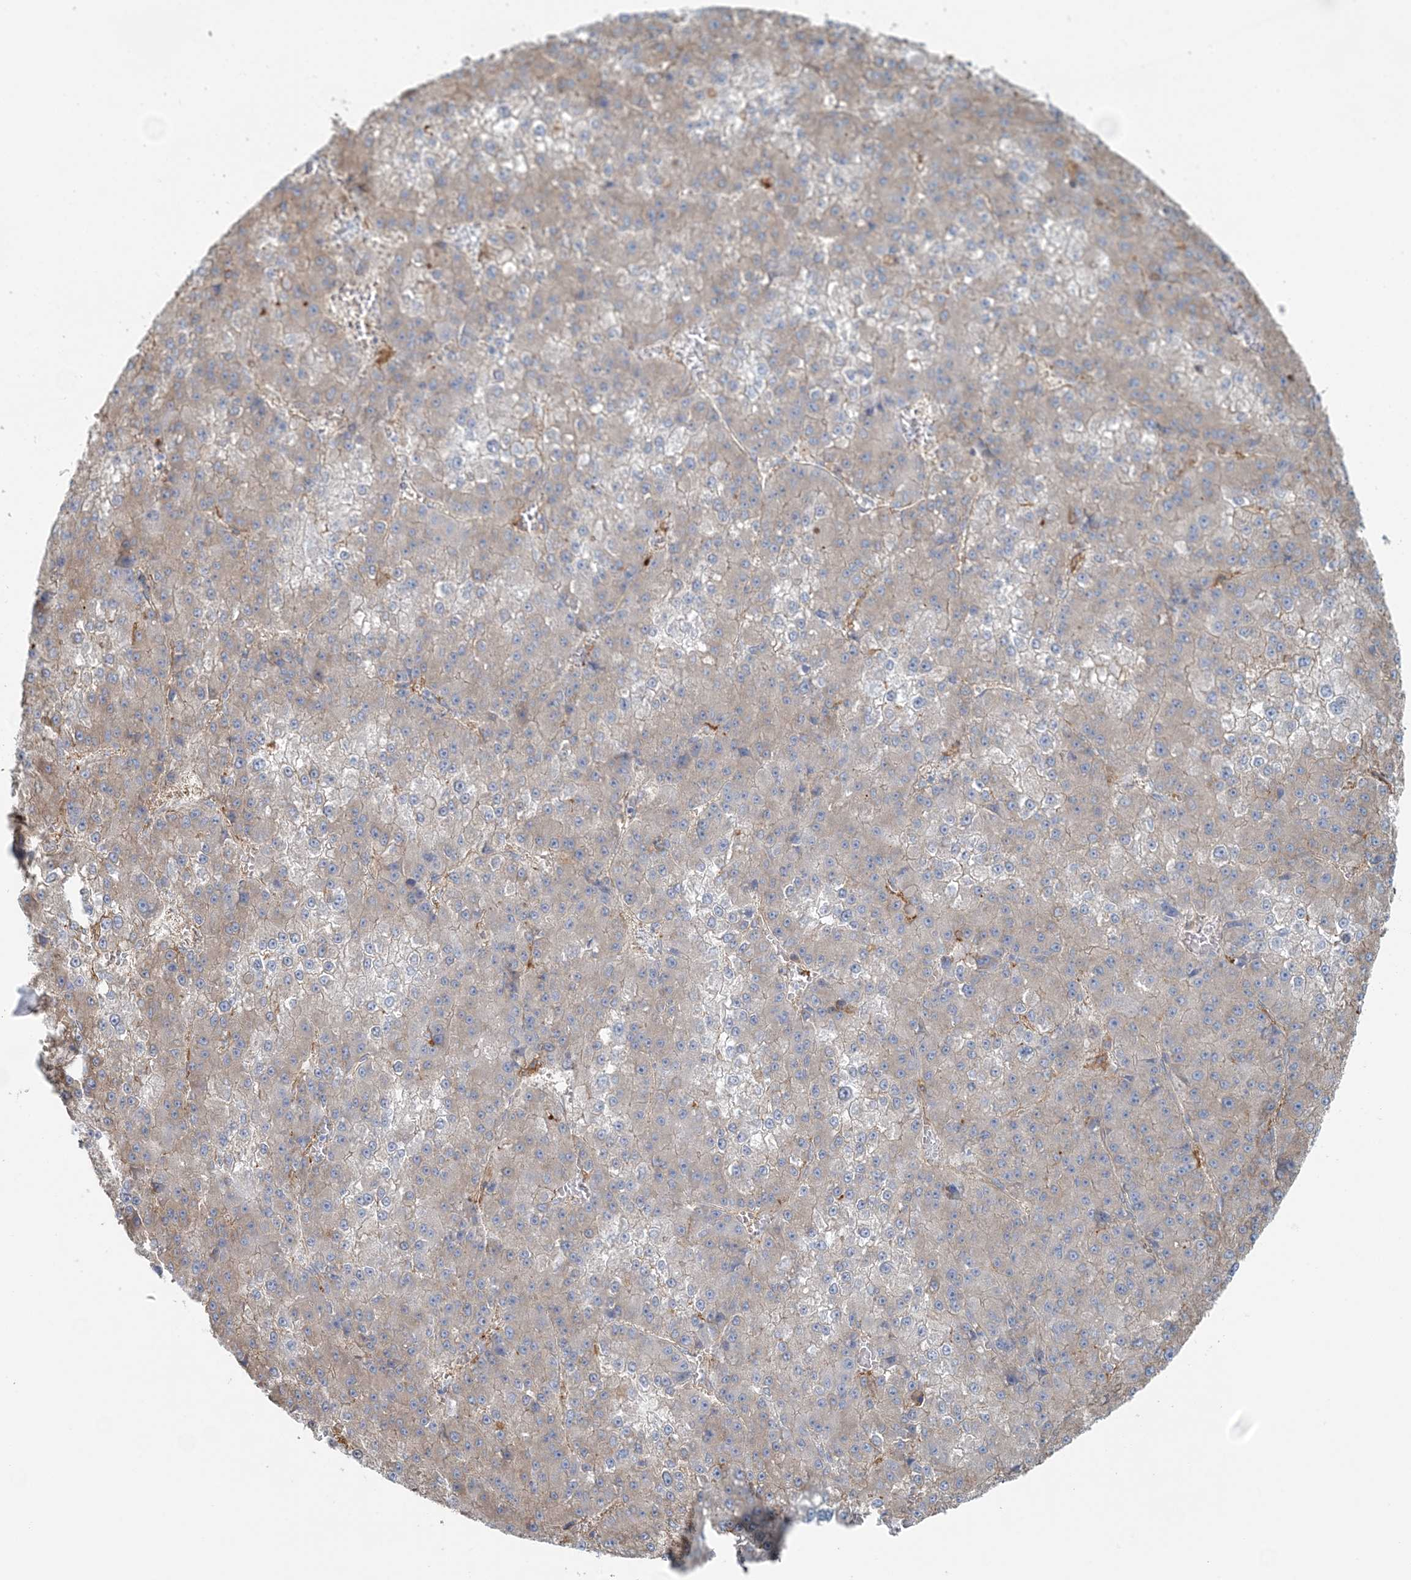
{"staining": {"intensity": "negative", "quantity": "none", "location": "none"}, "tissue": "liver cancer", "cell_type": "Tumor cells", "image_type": "cancer", "snomed": [{"axis": "morphology", "description": "Carcinoma, Hepatocellular, NOS"}, {"axis": "topography", "description": "Liver"}], "caption": "A high-resolution micrograph shows IHC staining of hepatocellular carcinoma (liver), which demonstrates no significant staining in tumor cells.", "gene": "SNX2", "patient": {"sex": "female", "age": 73}}